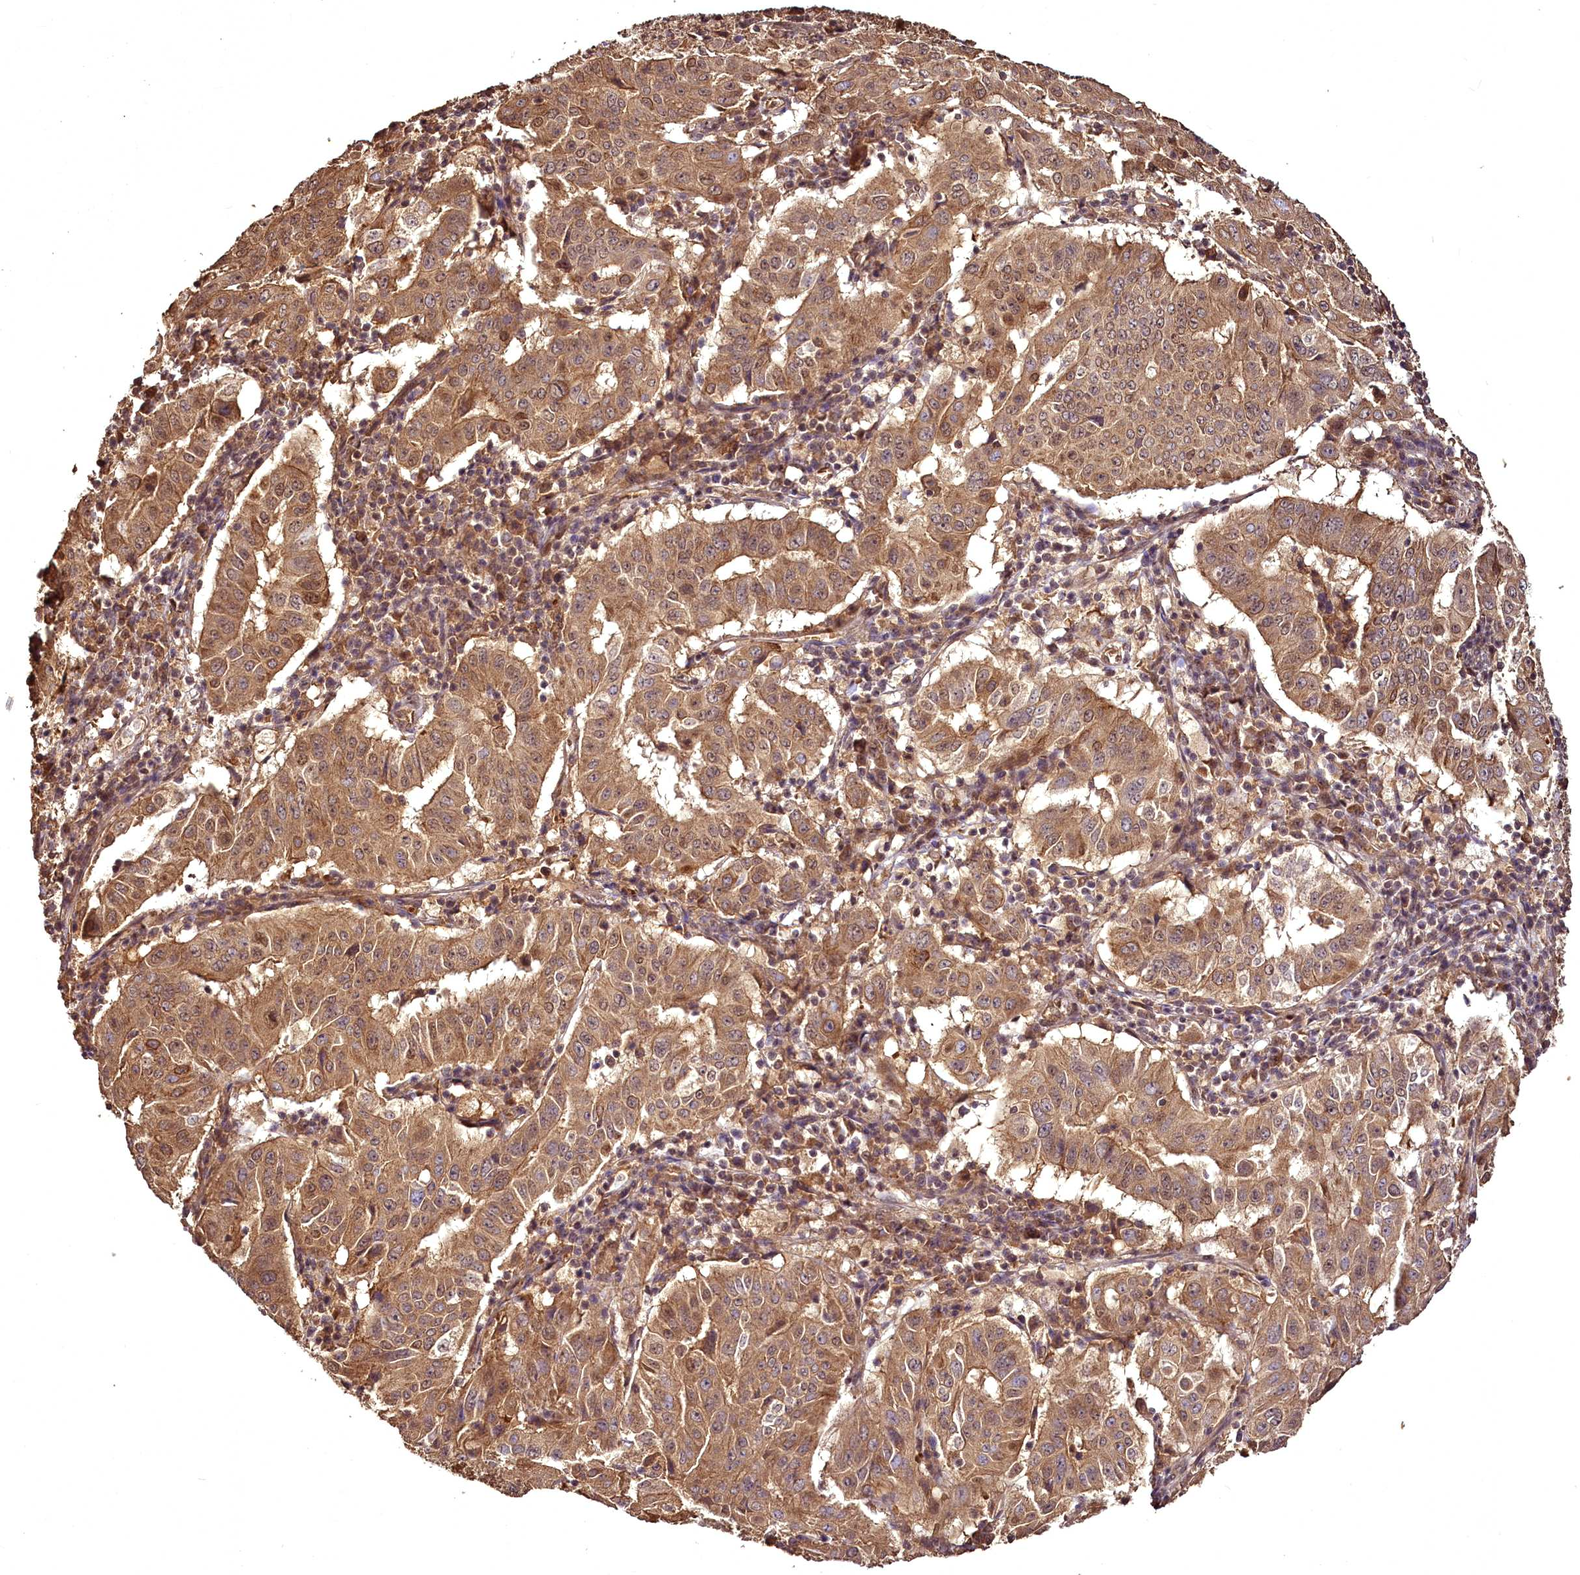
{"staining": {"intensity": "moderate", "quantity": ">75%", "location": "cytoplasmic/membranous"}, "tissue": "pancreatic cancer", "cell_type": "Tumor cells", "image_type": "cancer", "snomed": [{"axis": "morphology", "description": "Adenocarcinoma, NOS"}, {"axis": "topography", "description": "Pancreas"}], "caption": "Adenocarcinoma (pancreatic) tissue reveals moderate cytoplasmic/membranous expression in about >75% of tumor cells Ihc stains the protein in brown and the nuclei are stained blue.", "gene": "VPS51", "patient": {"sex": "male", "age": 63}}